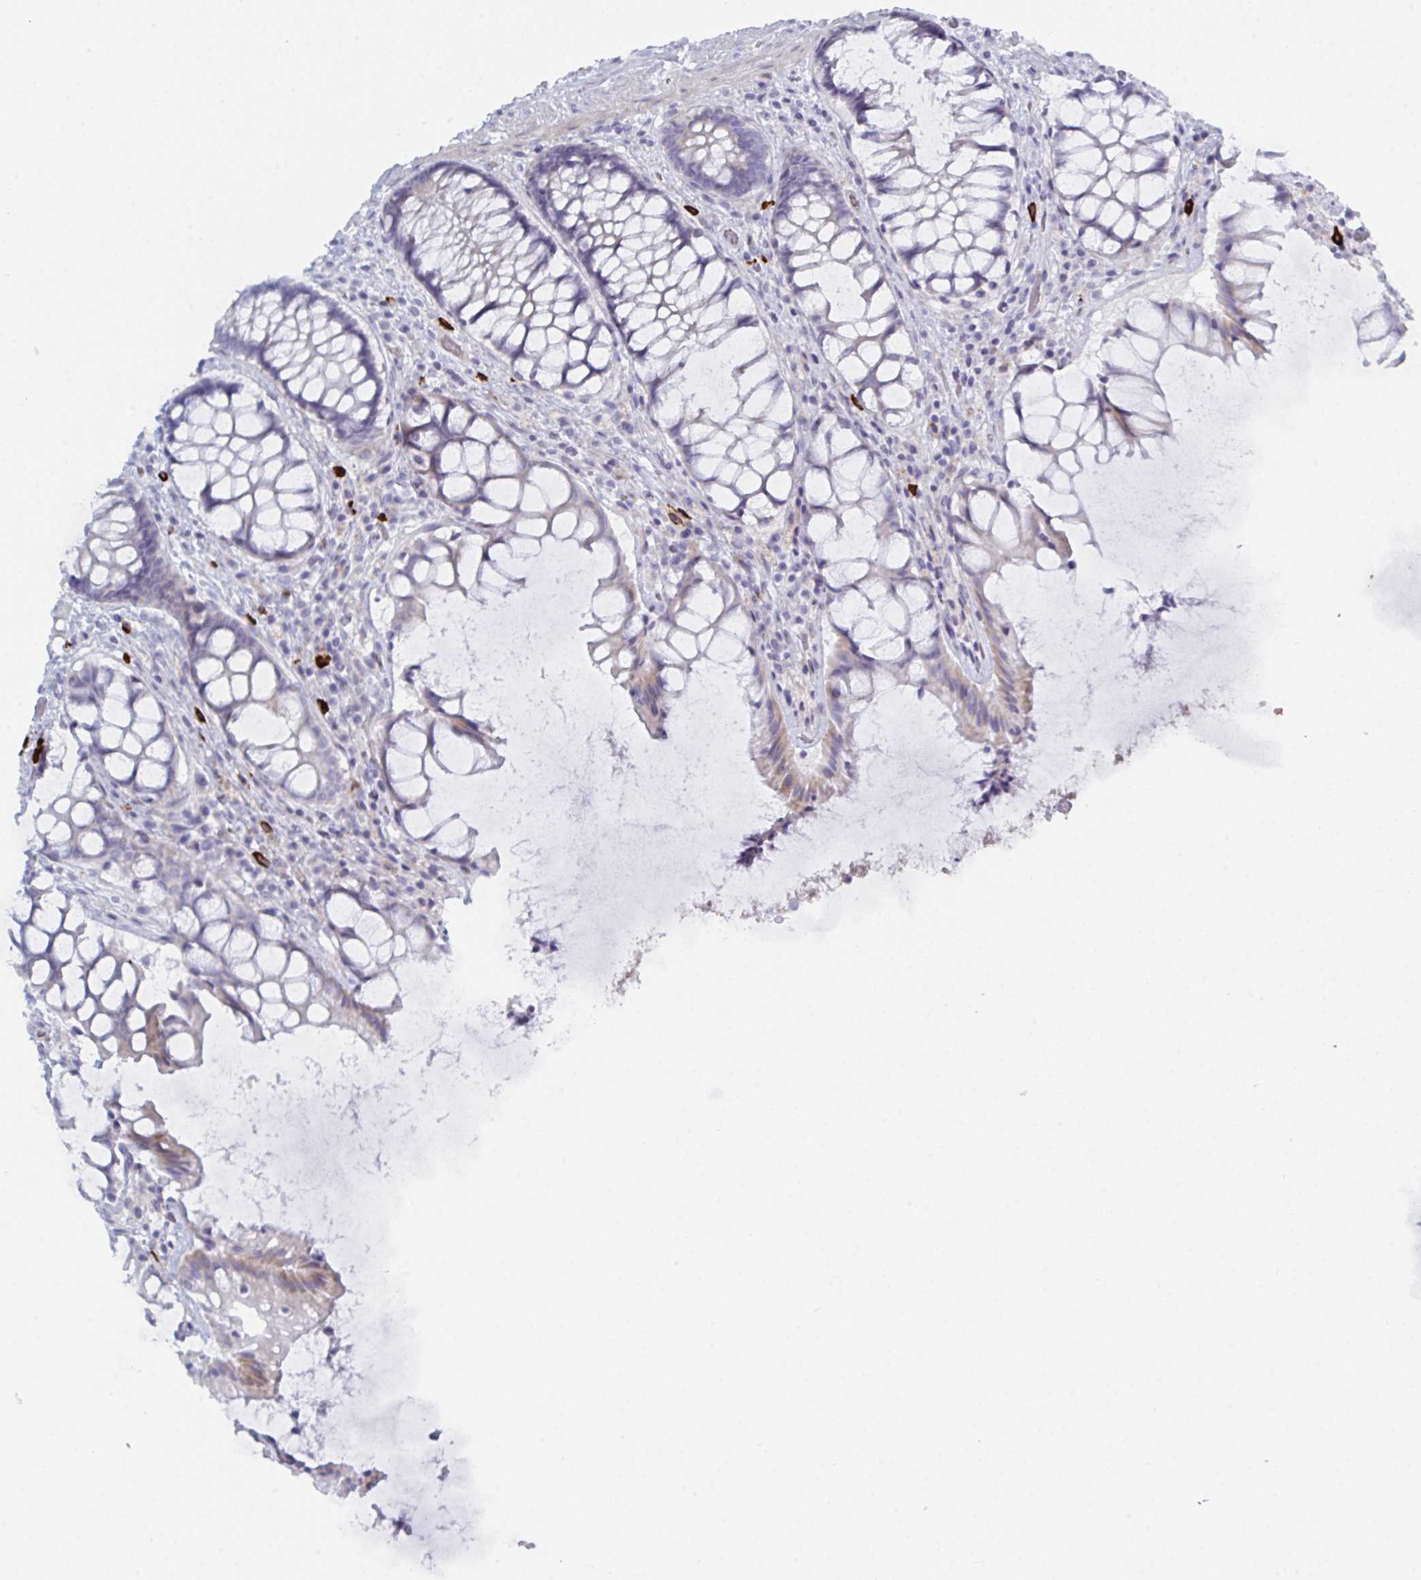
{"staining": {"intensity": "weak", "quantity": "<25%", "location": "cytoplasmic/membranous"}, "tissue": "rectum", "cell_type": "Glandular cells", "image_type": "normal", "snomed": [{"axis": "morphology", "description": "Normal tissue, NOS"}, {"axis": "topography", "description": "Rectum"}], "caption": "High power microscopy histopathology image of an IHC image of normal rectum, revealing no significant staining in glandular cells.", "gene": "ZNF684", "patient": {"sex": "female", "age": 58}}